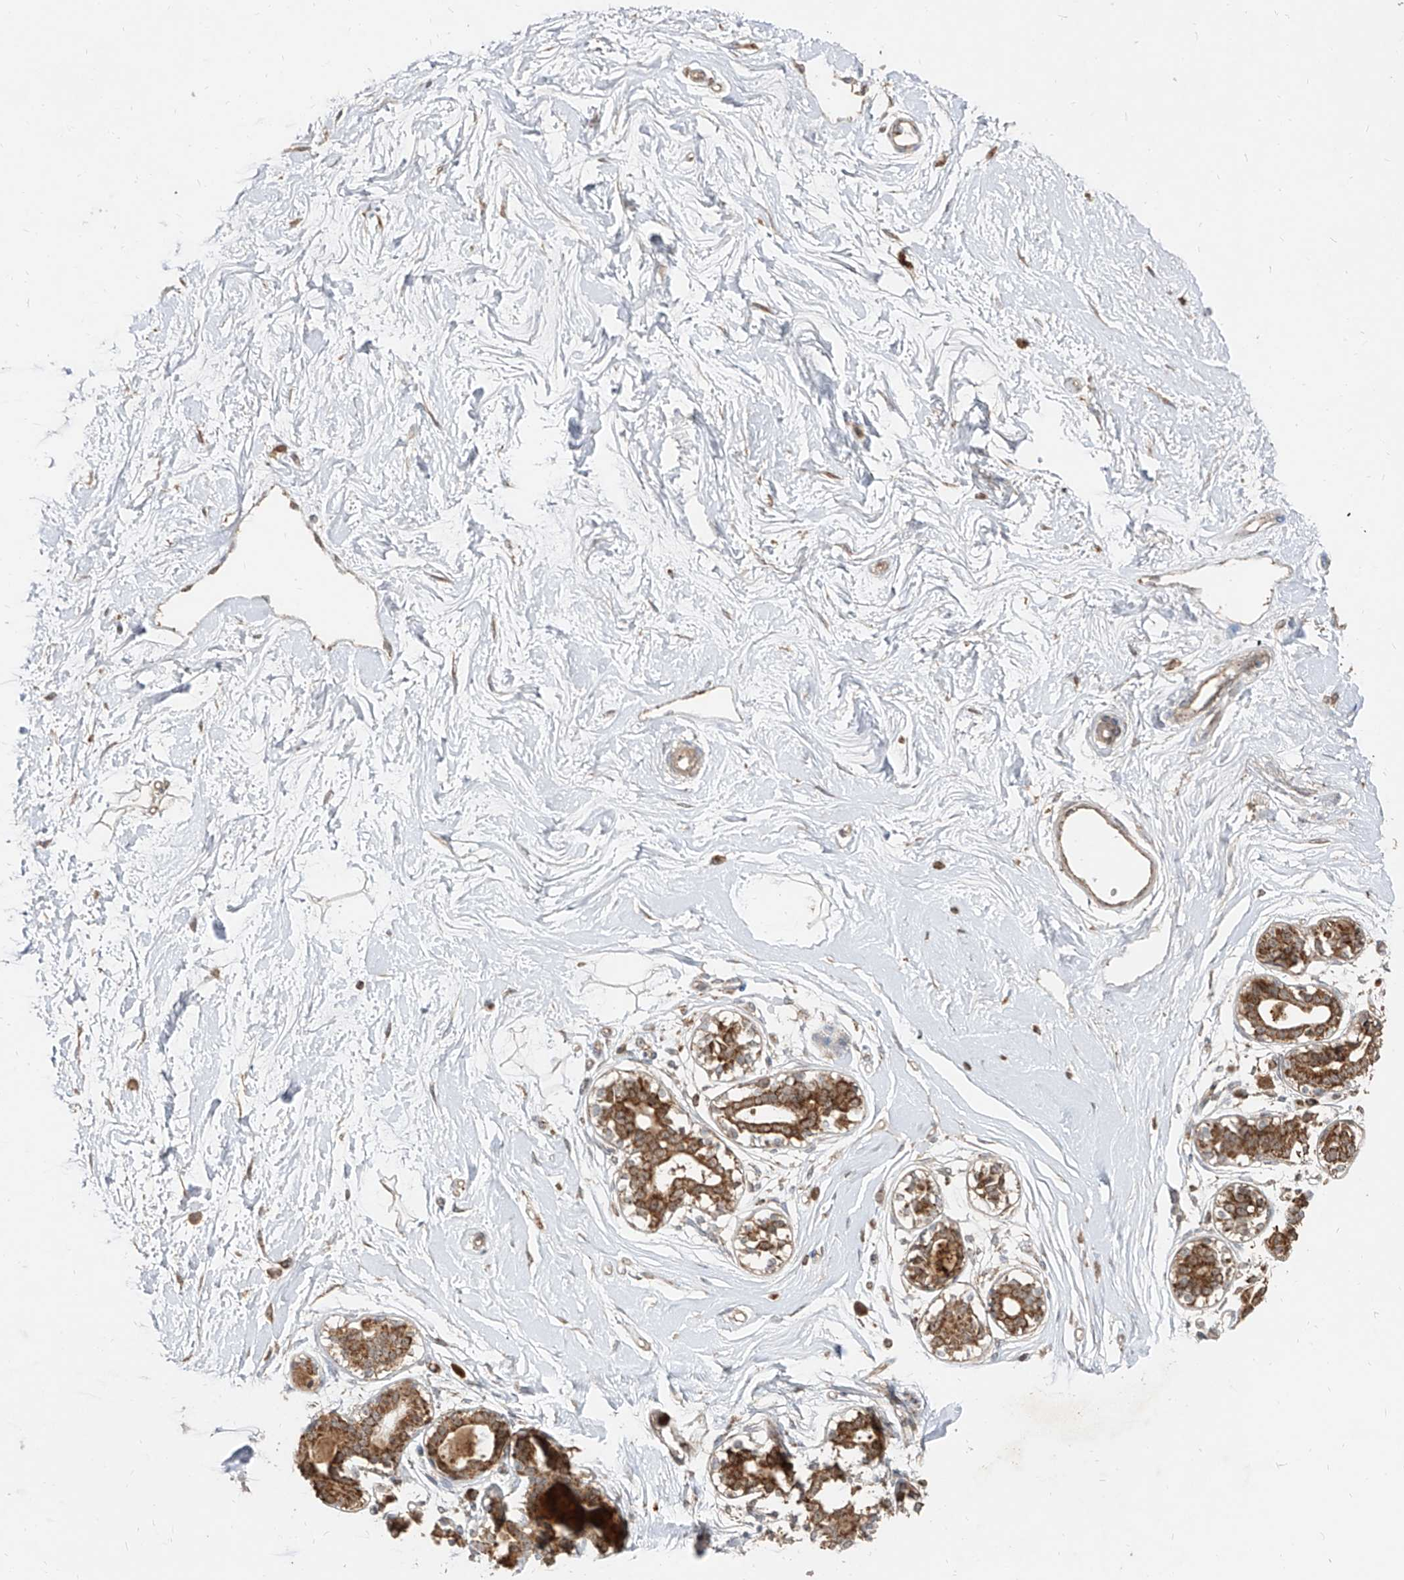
{"staining": {"intensity": "moderate", "quantity": ">75%", "location": "cytoplasmic/membranous"}, "tissue": "breast", "cell_type": "Adipocytes", "image_type": "normal", "snomed": [{"axis": "morphology", "description": "Normal tissue, NOS"}, {"axis": "topography", "description": "Breast"}], "caption": "Breast stained with DAB IHC displays medium levels of moderate cytoplasmic/membranous positivity in approximately >75% of adipocytes. (brown staining indicates protein expression, while blue staining denotes nuclei).", "gene": "AIM2", "patient": {"sex": "female", "age": 45}}